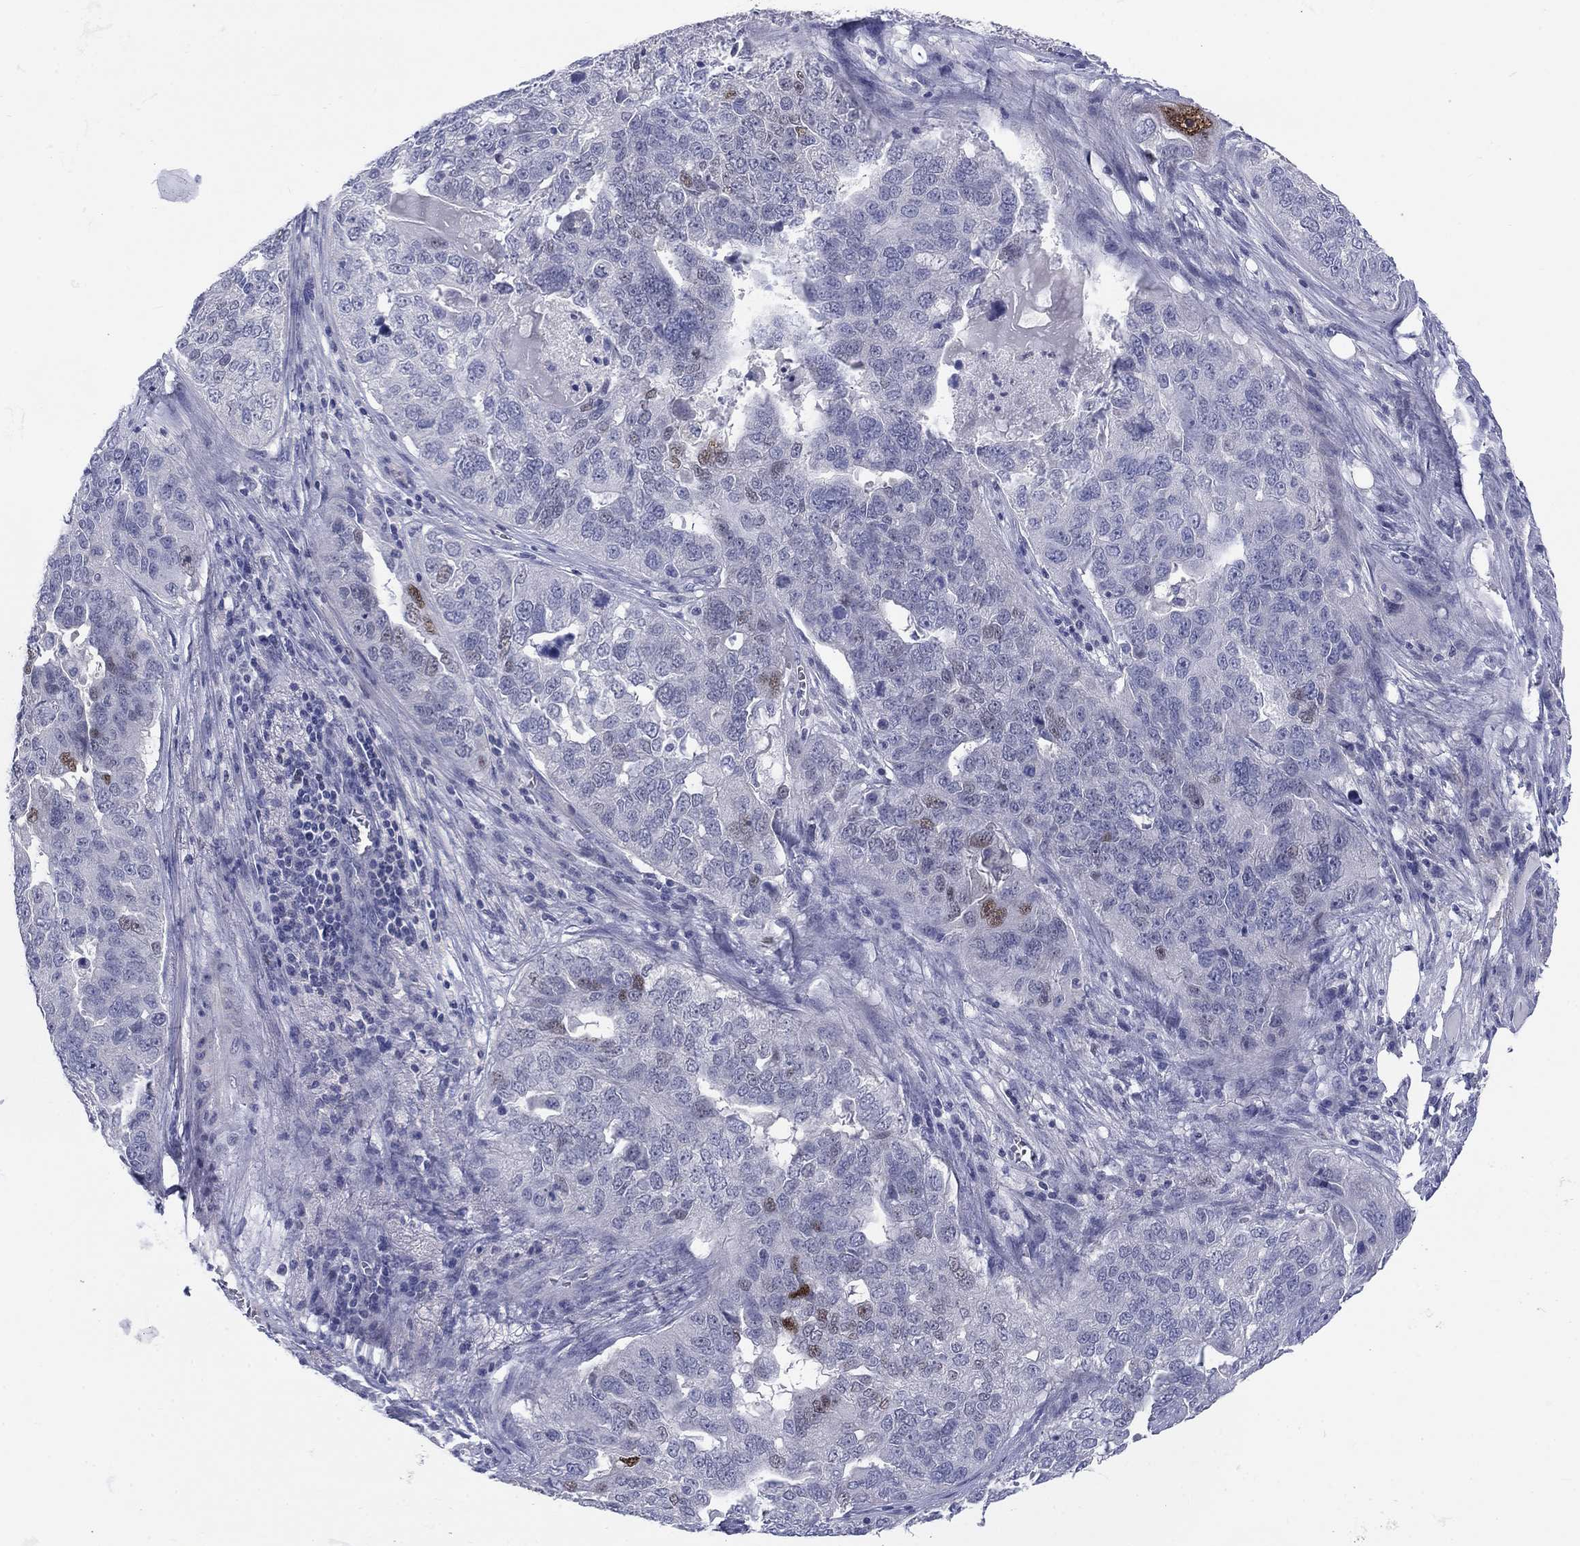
{"staining": {"intensity": "moderate", "quantity": "<25%", "location": "nuclear"}, "tissue": "ovarian cancer", "cell_type": "Tumor cells", "image_type": "cancer", "snomed": [{"axis": "morphology", "description": "Carcinoma, endometroid"}, {"axis": "topography", "description": "Soft tissue"}, {"axis": "topography", "description": "Ovary"}], "caption": "Protein staining of ovarian endometroid carcinoma tissue shows moderate nuclear expression in about <25% of tumor cells.", "gene": "CACNA1A", "patient": {"sex": "female", "age": 52}}